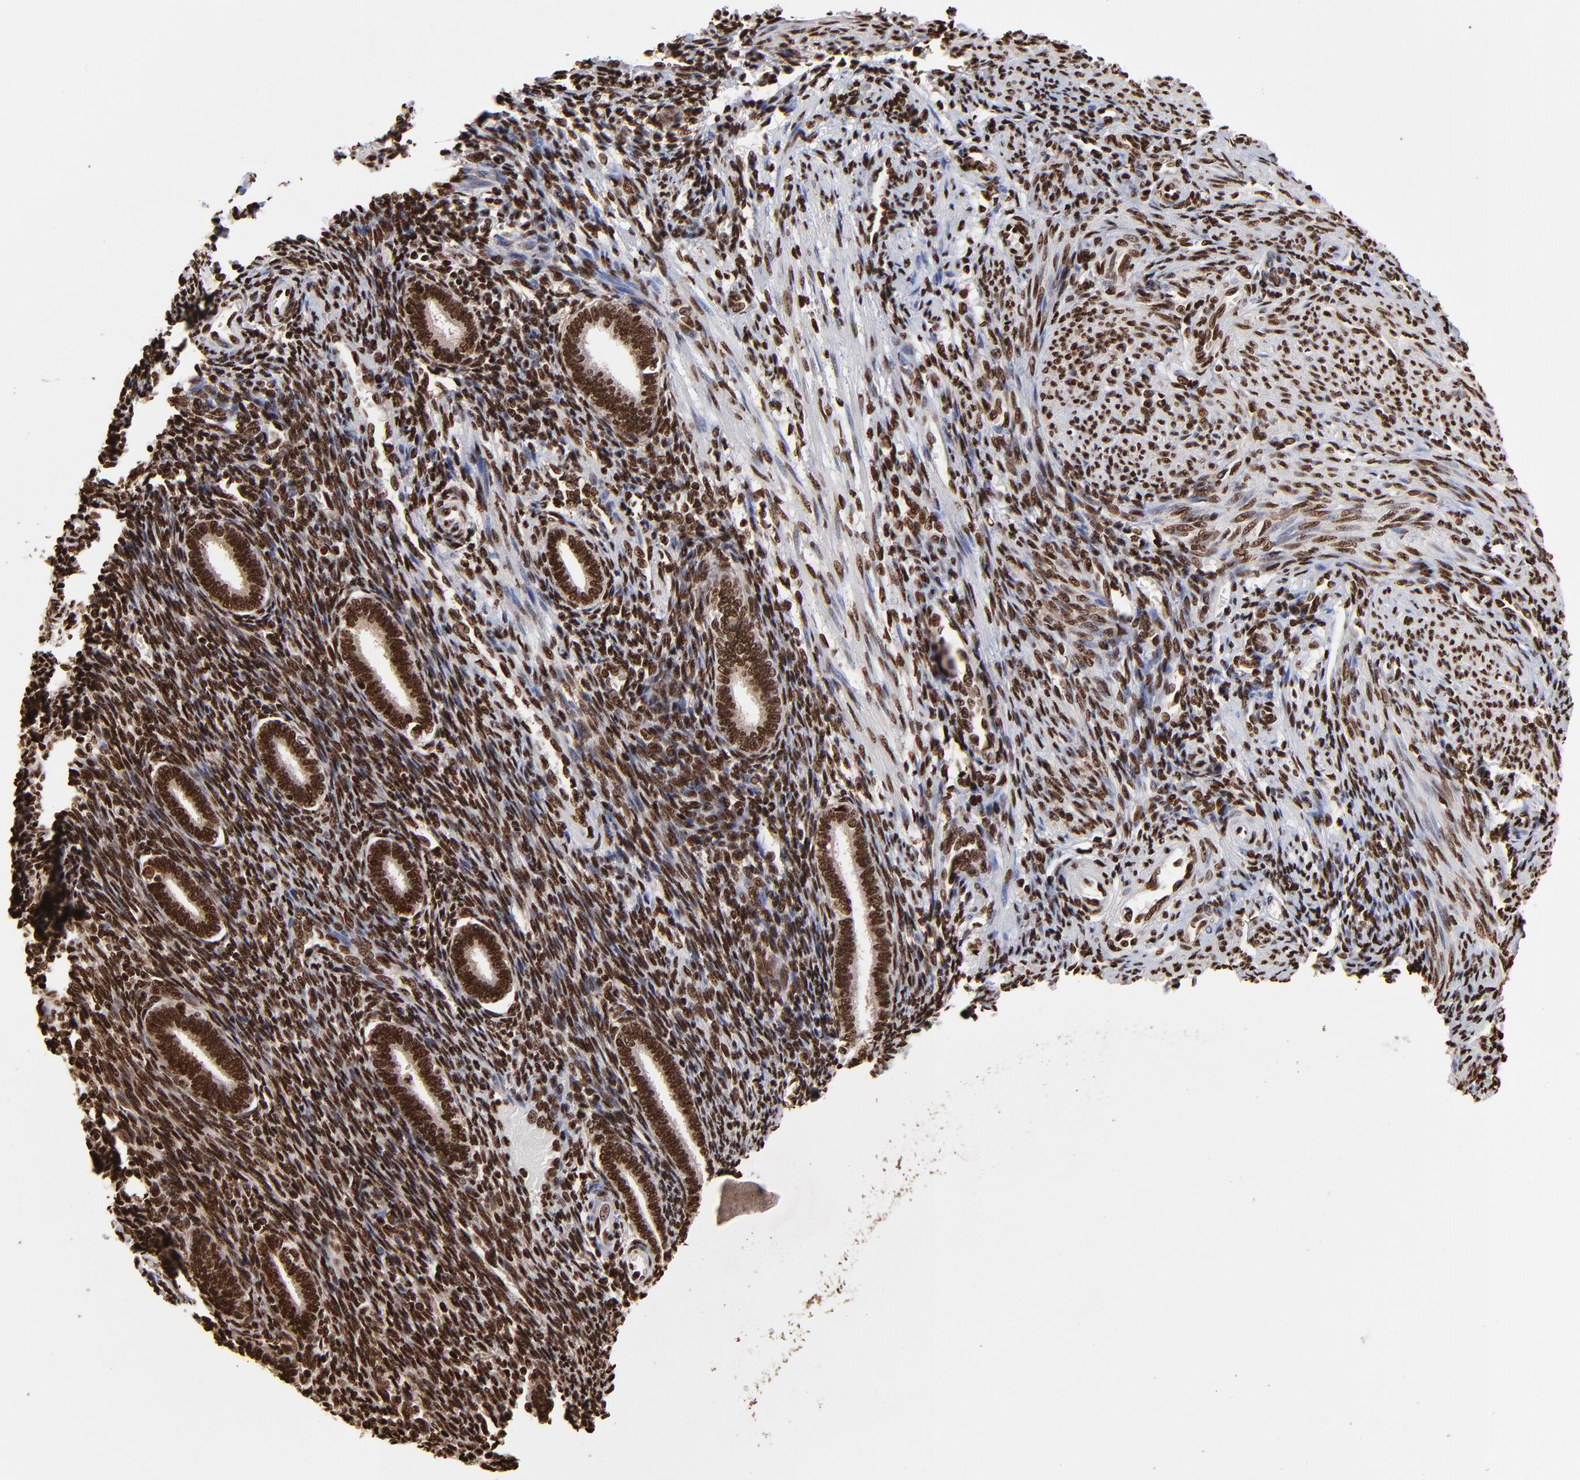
{"staining": {"intensity": "strong", "quantity": ">75%", "location": "nuclear"}, "tissue": "endometrium", "cell_type": "Cells in endometrial stroma", "image_type": "normal", "snomed": [{"axis": "morphology", "description": "Normal tissue, NOS"}, {"axis": "topography", "description": "Endometrium"}], "caption": "Endometrium stained with DAB (3,3'-diaminobenzidine) IHC shows high levels of strong nuclear expression in about >75% of cells in endometrial stroma.", "gene": "ZNF544", "patient": {"sex": "female", "age": 27}}